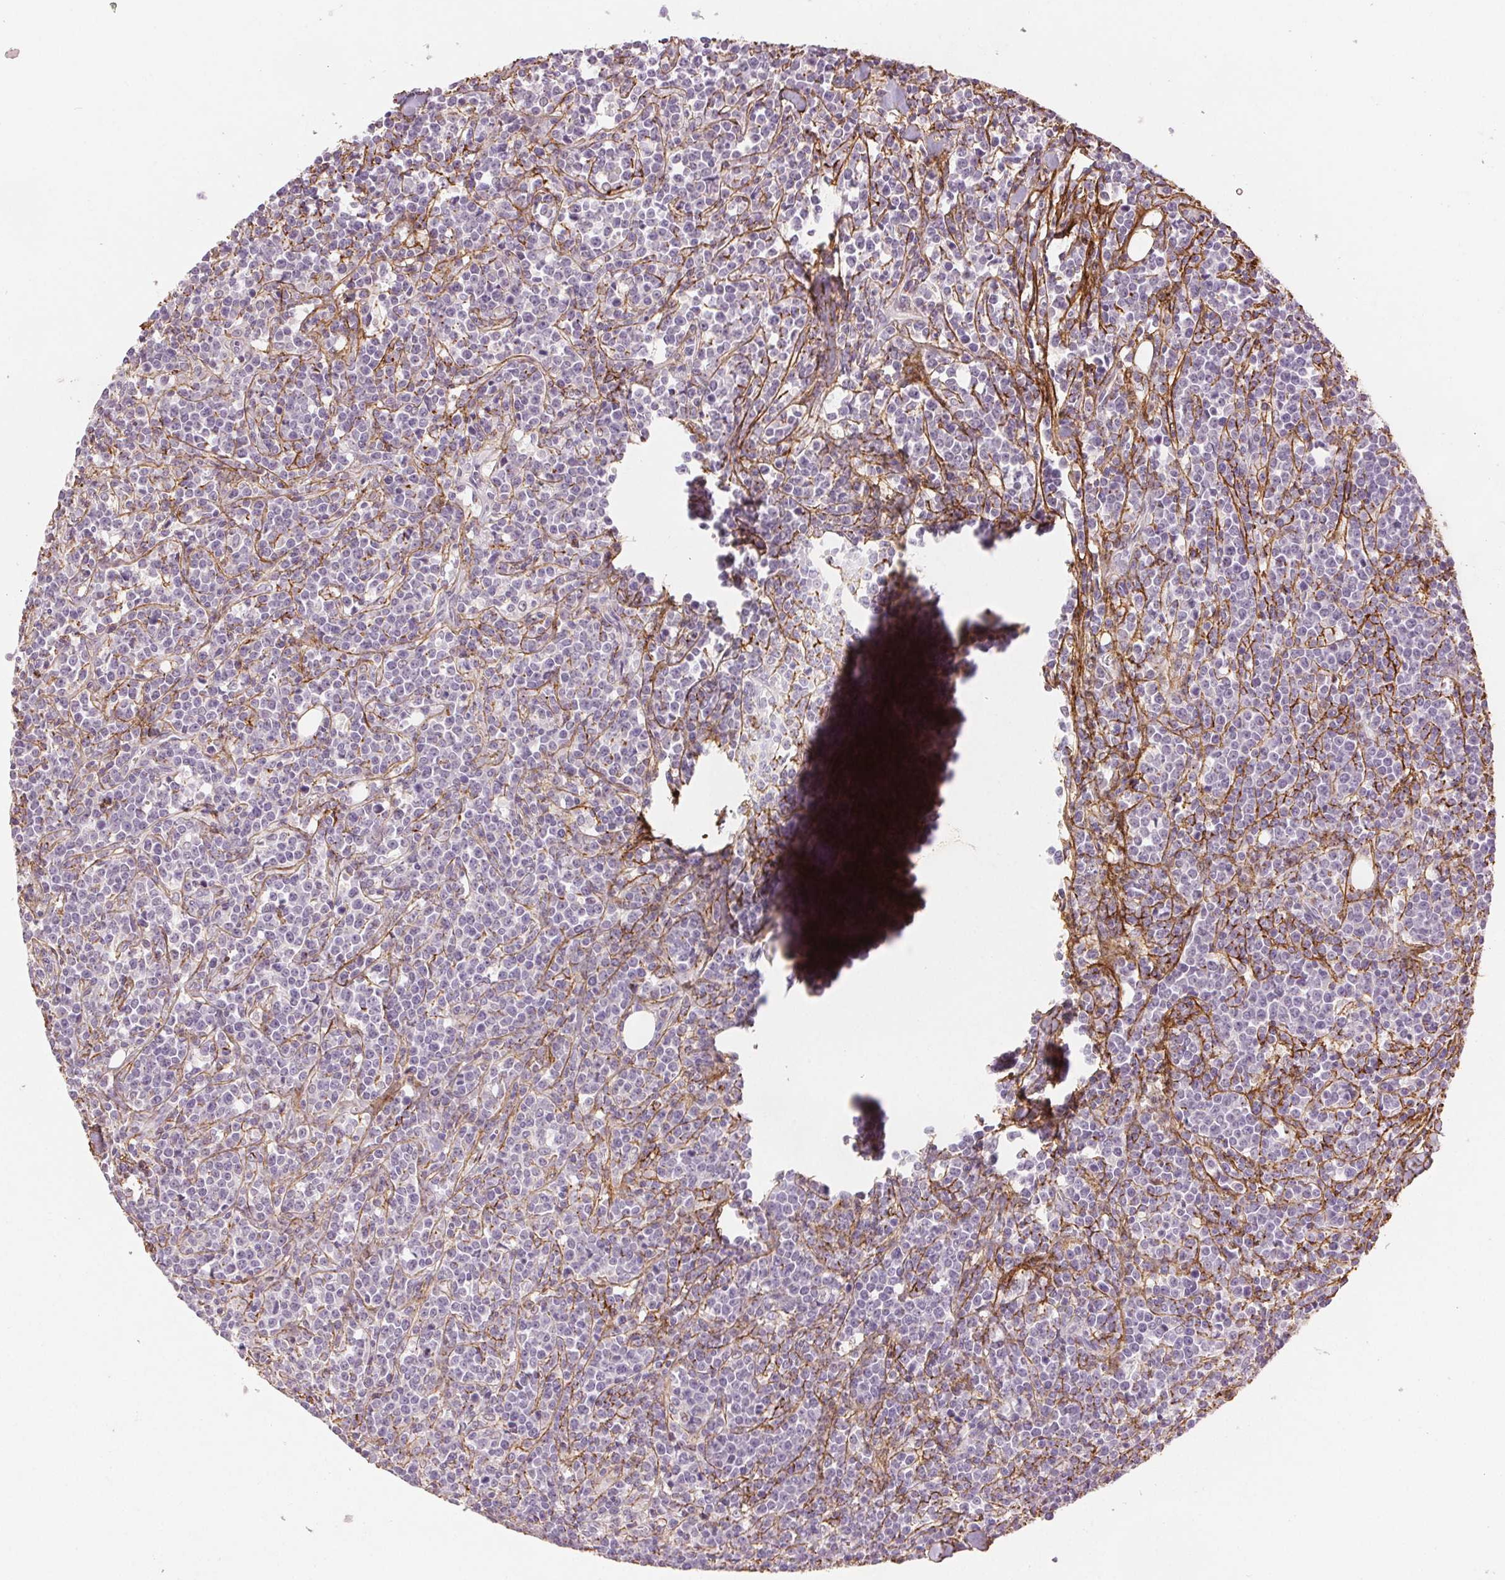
{"staining": {"intensity": "negative", "quantity": "none", "location": "none"}, "tissue": "lymphoma", "cell_type": "Tumor cells", "image_type": "cancer", "snomed": [{"axis": "morphology", "description": "Malignant lymphoma, non-Hodgkin's type, High grade"}, {"axis": "topography", "description": "Small intestine"}], "caption": "DAB (3,3'-diaminobenzidine) immunohistochemical staining of human lymphoma reveals no significant expression in tumor cells. The staining was performed using DAB (3,3'-diaminobenzidine) to visualize the protein expression in brown, while the nuclei were stained in blue with hematoxylin (Magnification: 20x).", "gene": "FBN1", "patient": {"sex": "female", "age": 56}}